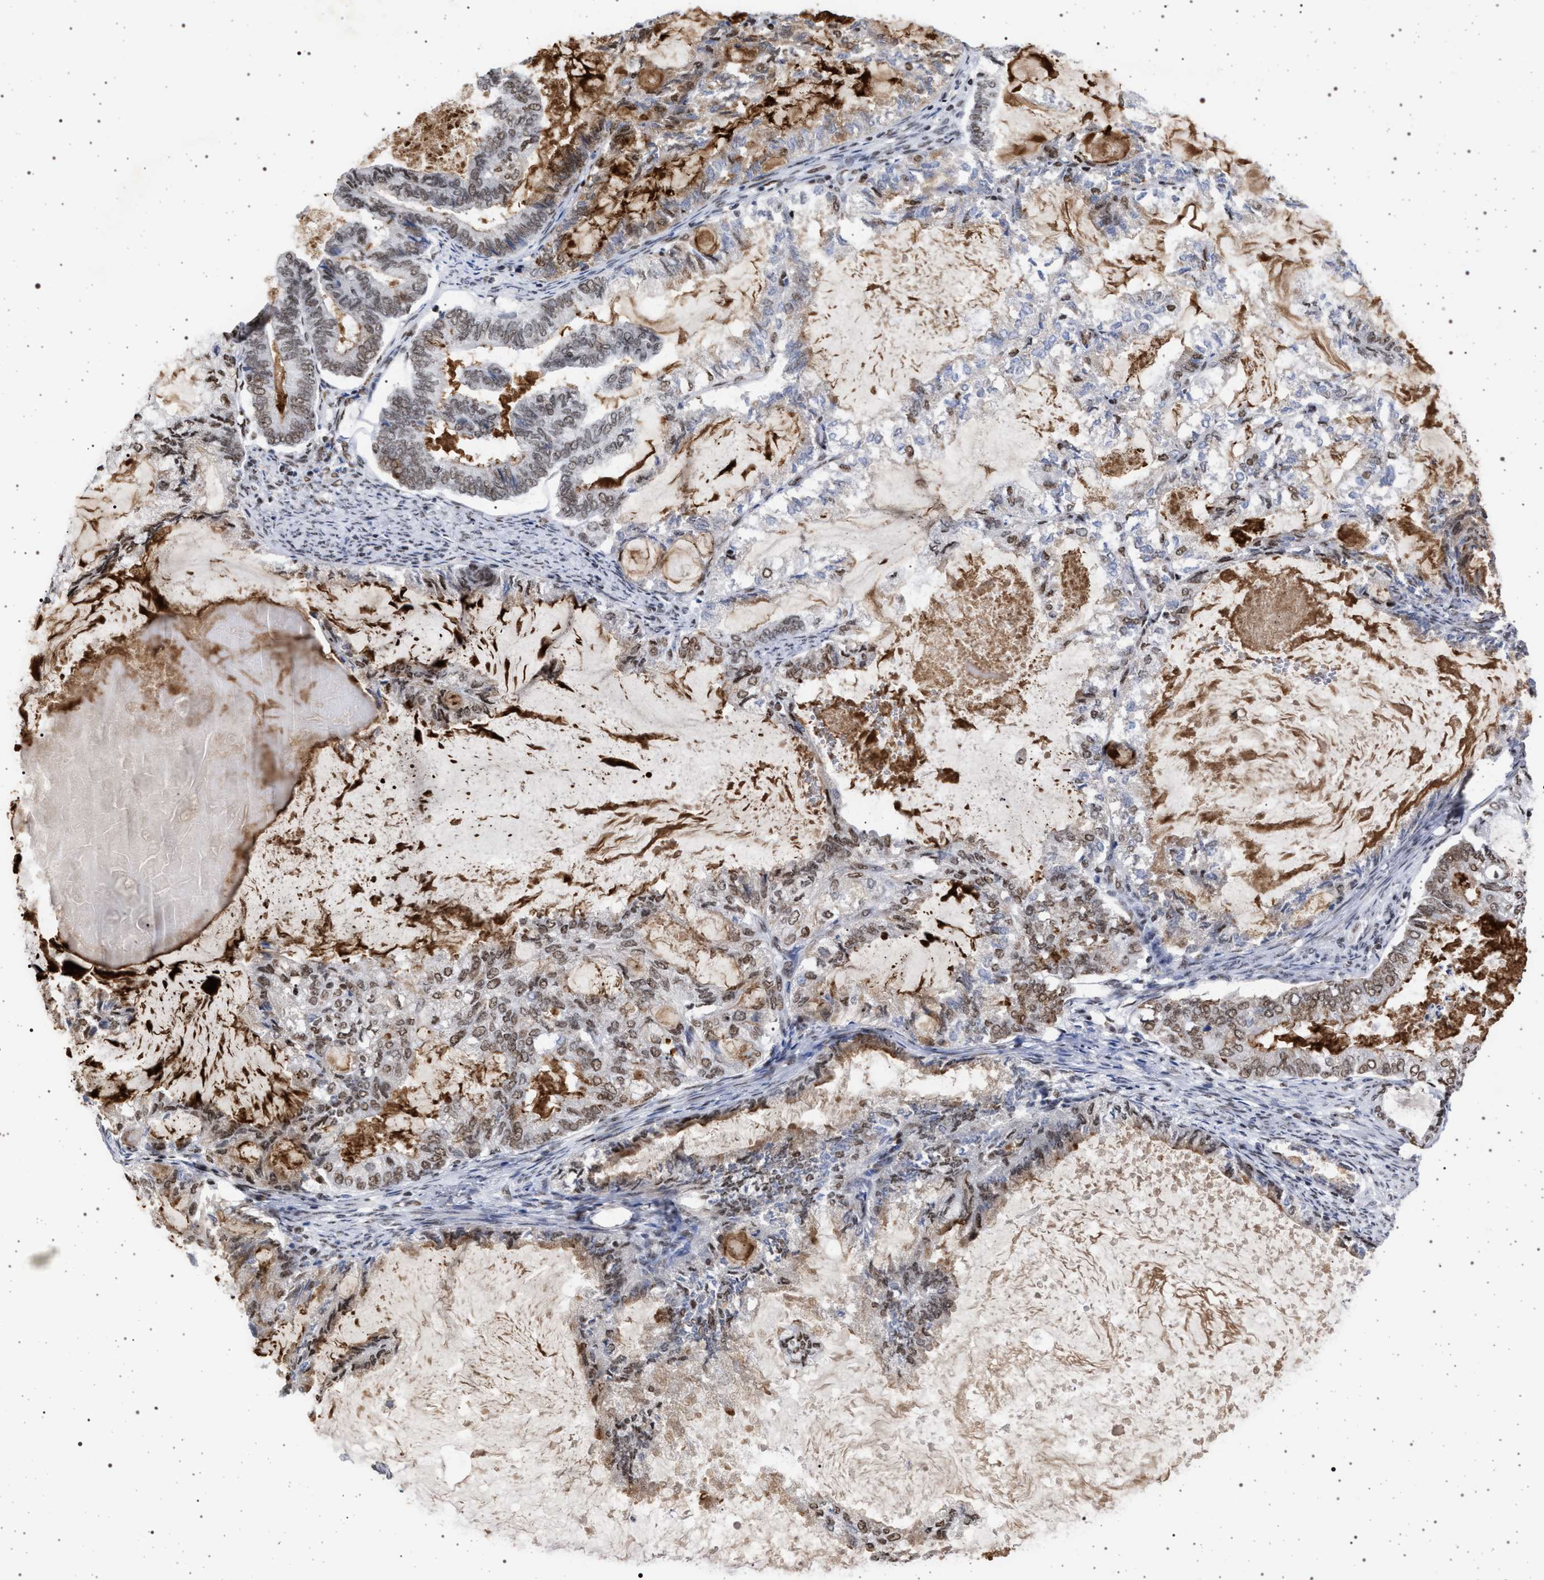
{"staining": {"intensity": "weak", "quantity": ">75%", "location": "nuclear"}, "tissue": "endometrial cancer", "cell_type": "Tumor cells", "image_type": "cancer", "snomed": [{"axis": "morphology", "description": "Adenocarcinoma, NOS"}, {"axis": "topography", "description": "Endometrium"}], "caption": "High-power microscopy captured an immunohistochemistry histopathology image of endometrial cancer, revealing weak nuclear expression in approximately >75% of tumor cells.", "gene": "PHF12", "patient": {"sex": "female", "age": 86}}